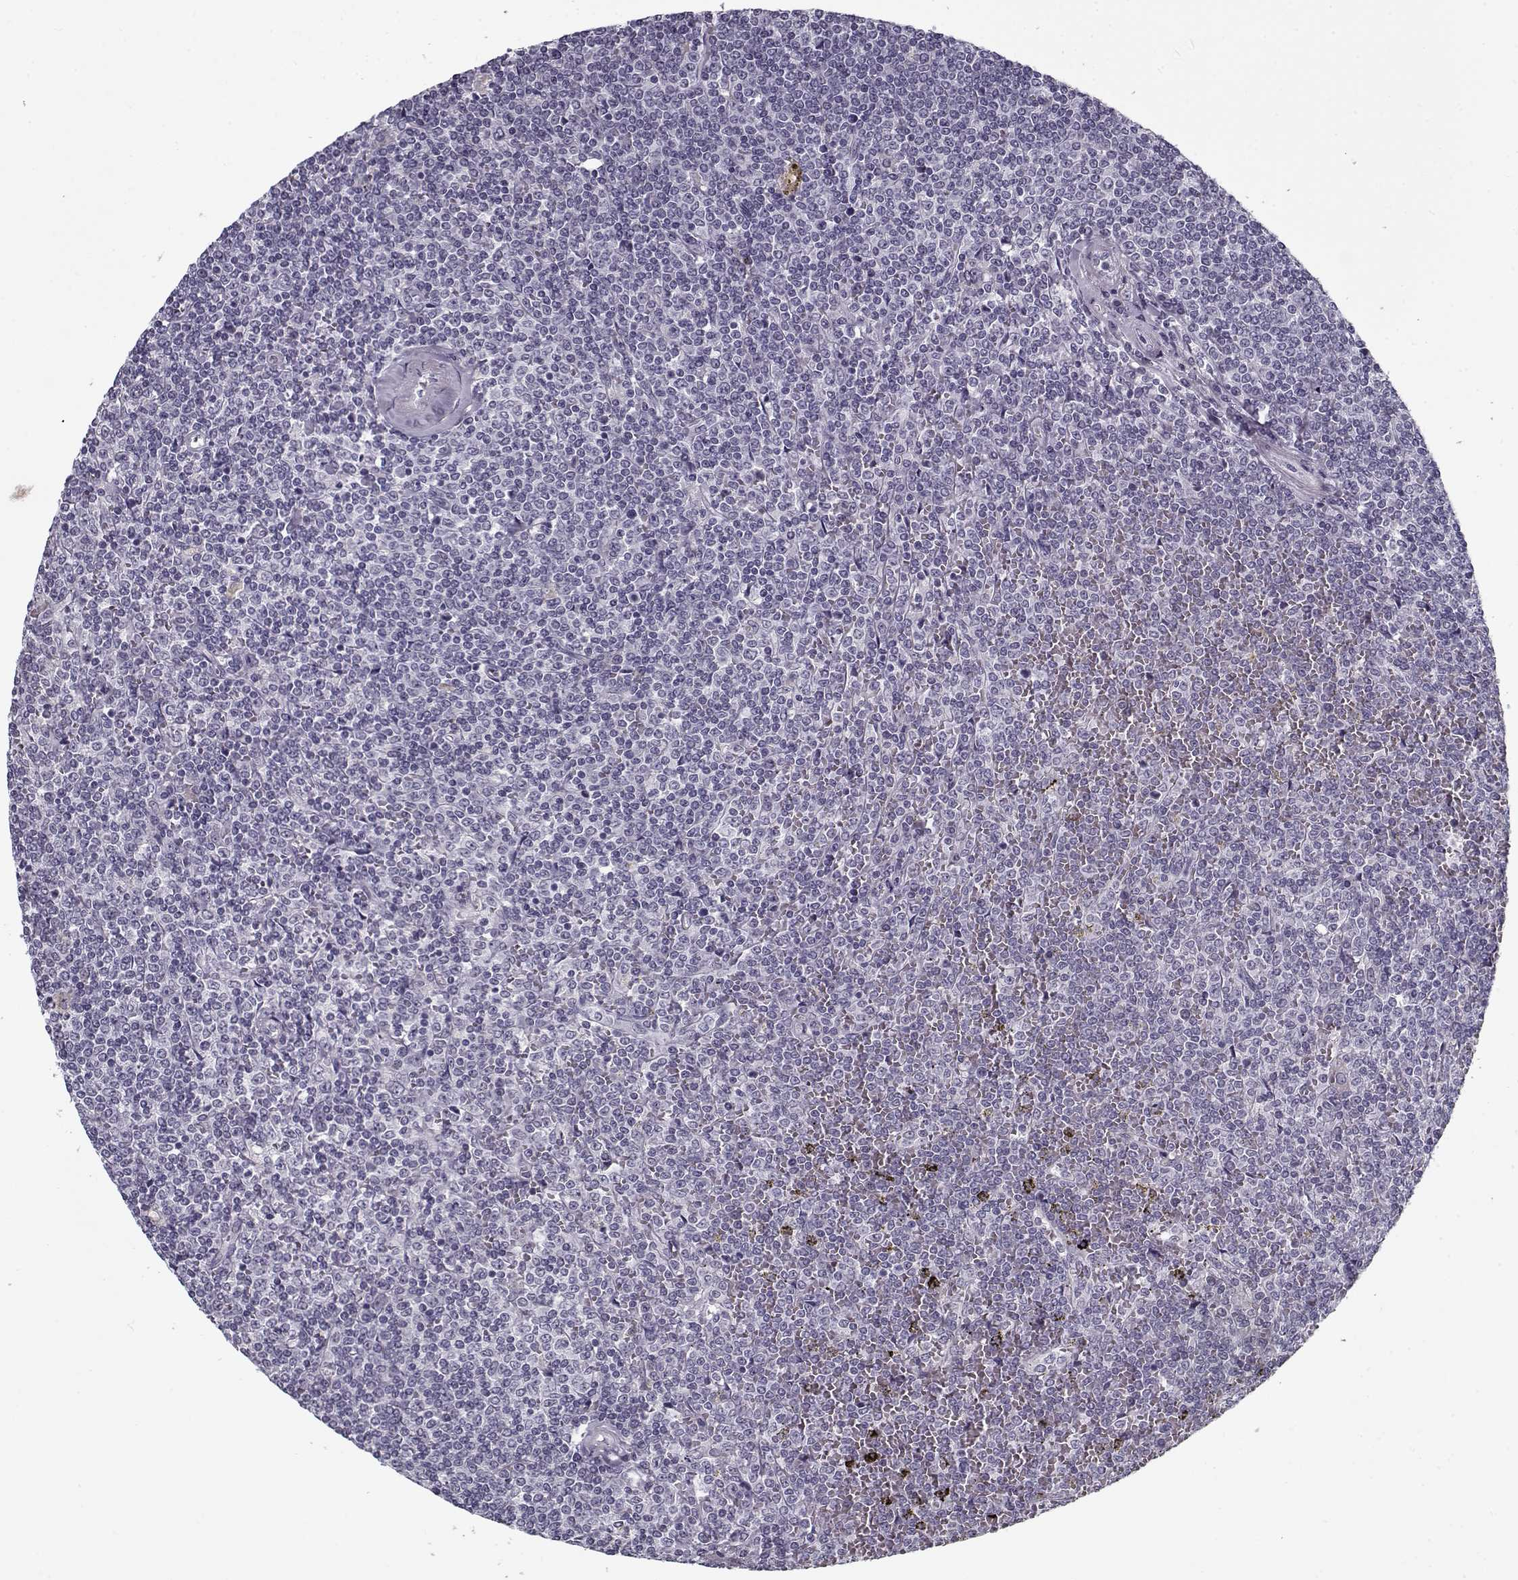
{"staining": {"intensity": "negative", "quantity": "none", "location": "none"}, "tissue": "lymphoma", "cell_type": "Tumor cells", "image_type": "cancer", "snomed": [{"axis": "morphology", "description": "Malignant lymphoma, non-Hodgkin's type, Low grade"}, {"axis": "topography", "description": "Spleen"}], "caption": "Immunohistochemistry (IHC) of human lymphoma displays no expression in tumor cells. (Brightfield microscopy of DAB (3,3'-diaminobenzidine) immunohistochemistry at high magnification).", "gene": "SPACA9", "patient": {"sex": "female", "age": 19}}